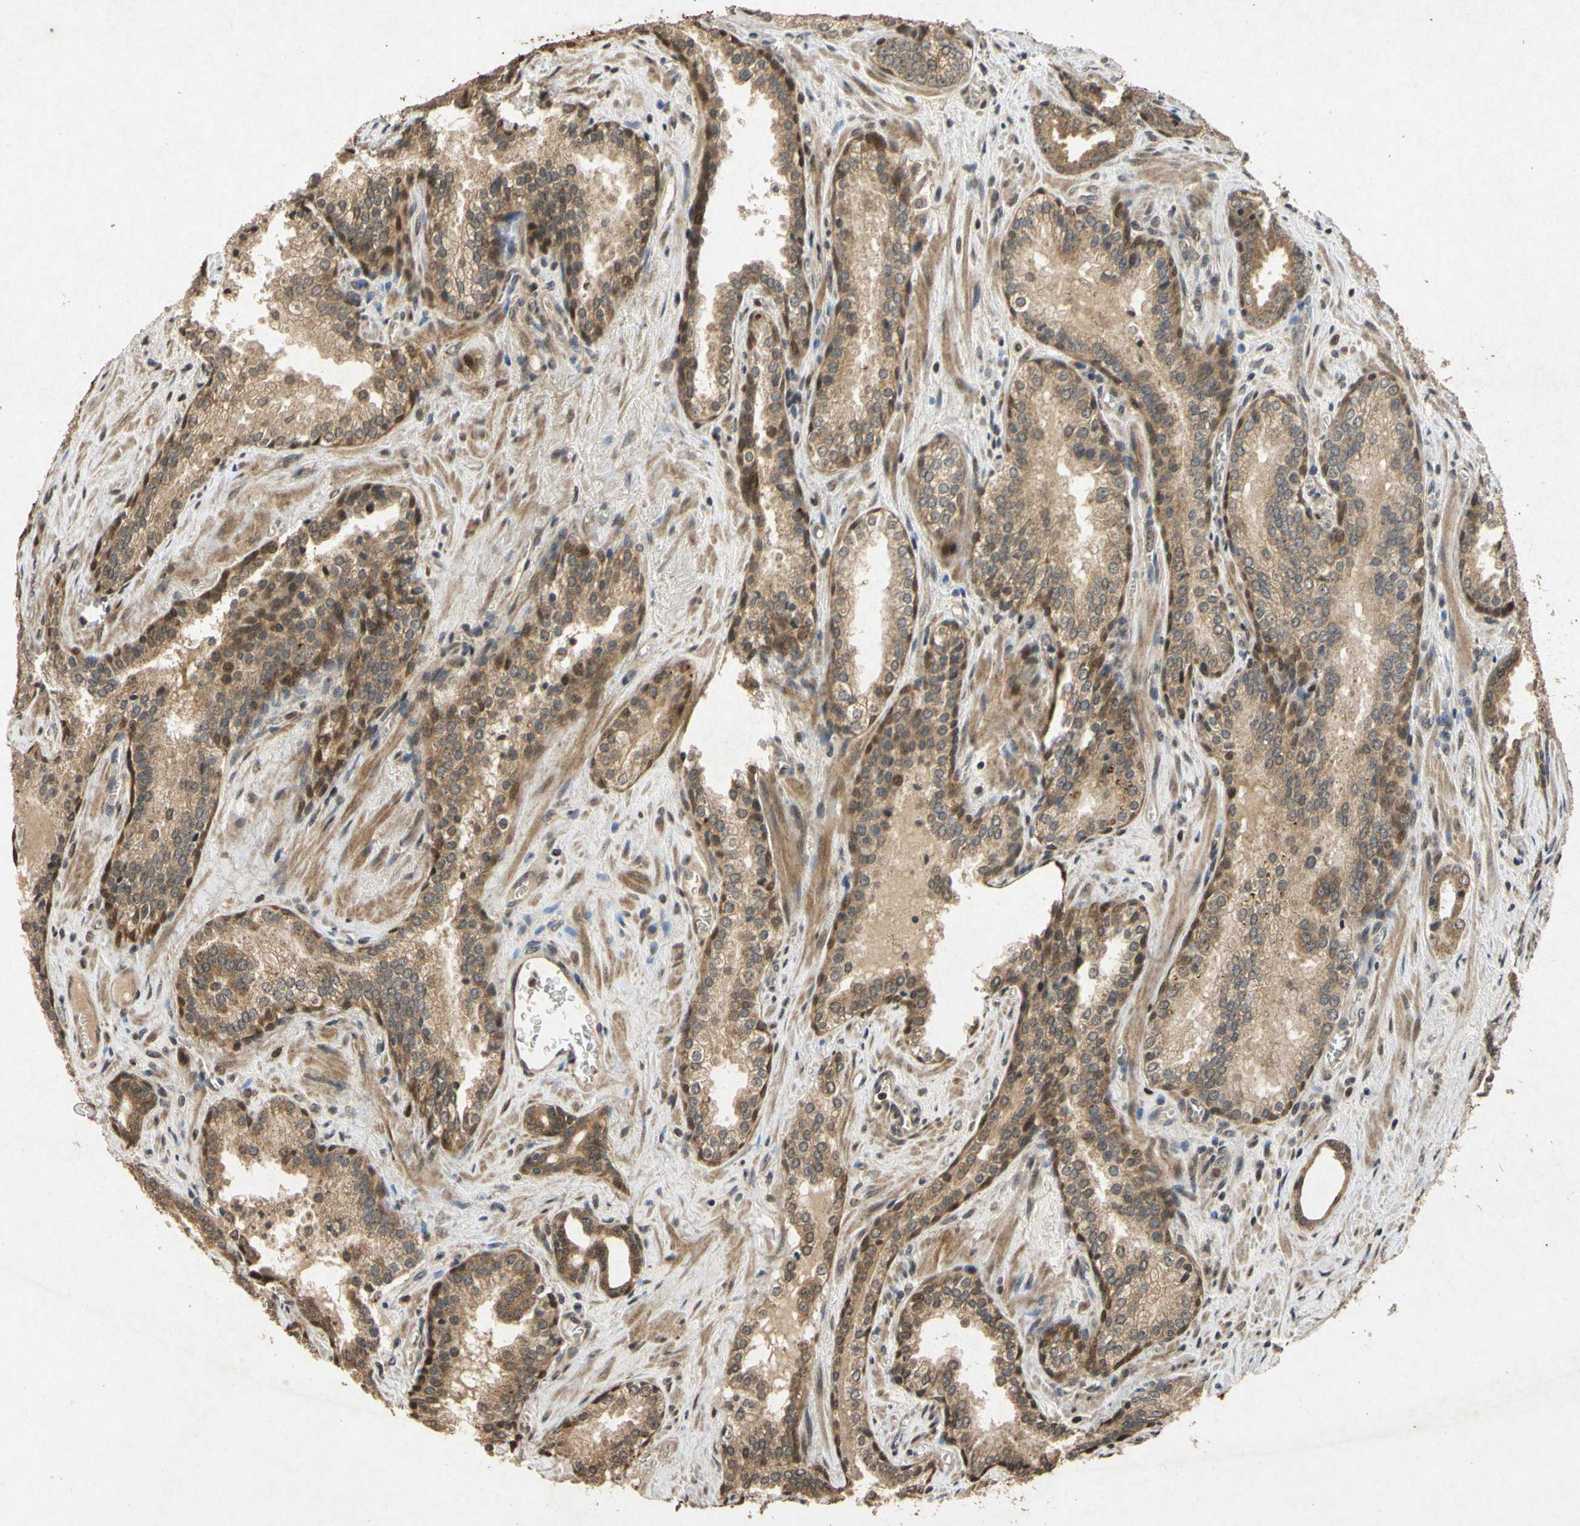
{"staining": {"intensity": "moderate", "quantity": ">75%", "location": "cytoplasmic/membranous"}, "tissue": "prostate cancer", "cell_type": "Tumor cells", "image_type": "cancer", "snomed": [{"axis": "morphology", "description": "Adenocarcinoma, Low grade"}, {"axis": "topography", "description": "Prostate"}], "caption": "DAB (3,3'-diaminobenzidine) immunohistochemical staining of human prostate cancer demonstrates moderate cytoplasmic/membranous protein expression in approximately >75% of tumor cells. The staining was performed using DAB (3,3'-diaminobenzidine) to visualize the protein expression in brown, while the nuclei were stained in blue with hematoxylin (Magnification: 20x).", "gene": "ATP6V1H", "patient": {"sex": "male", "age": 60}}